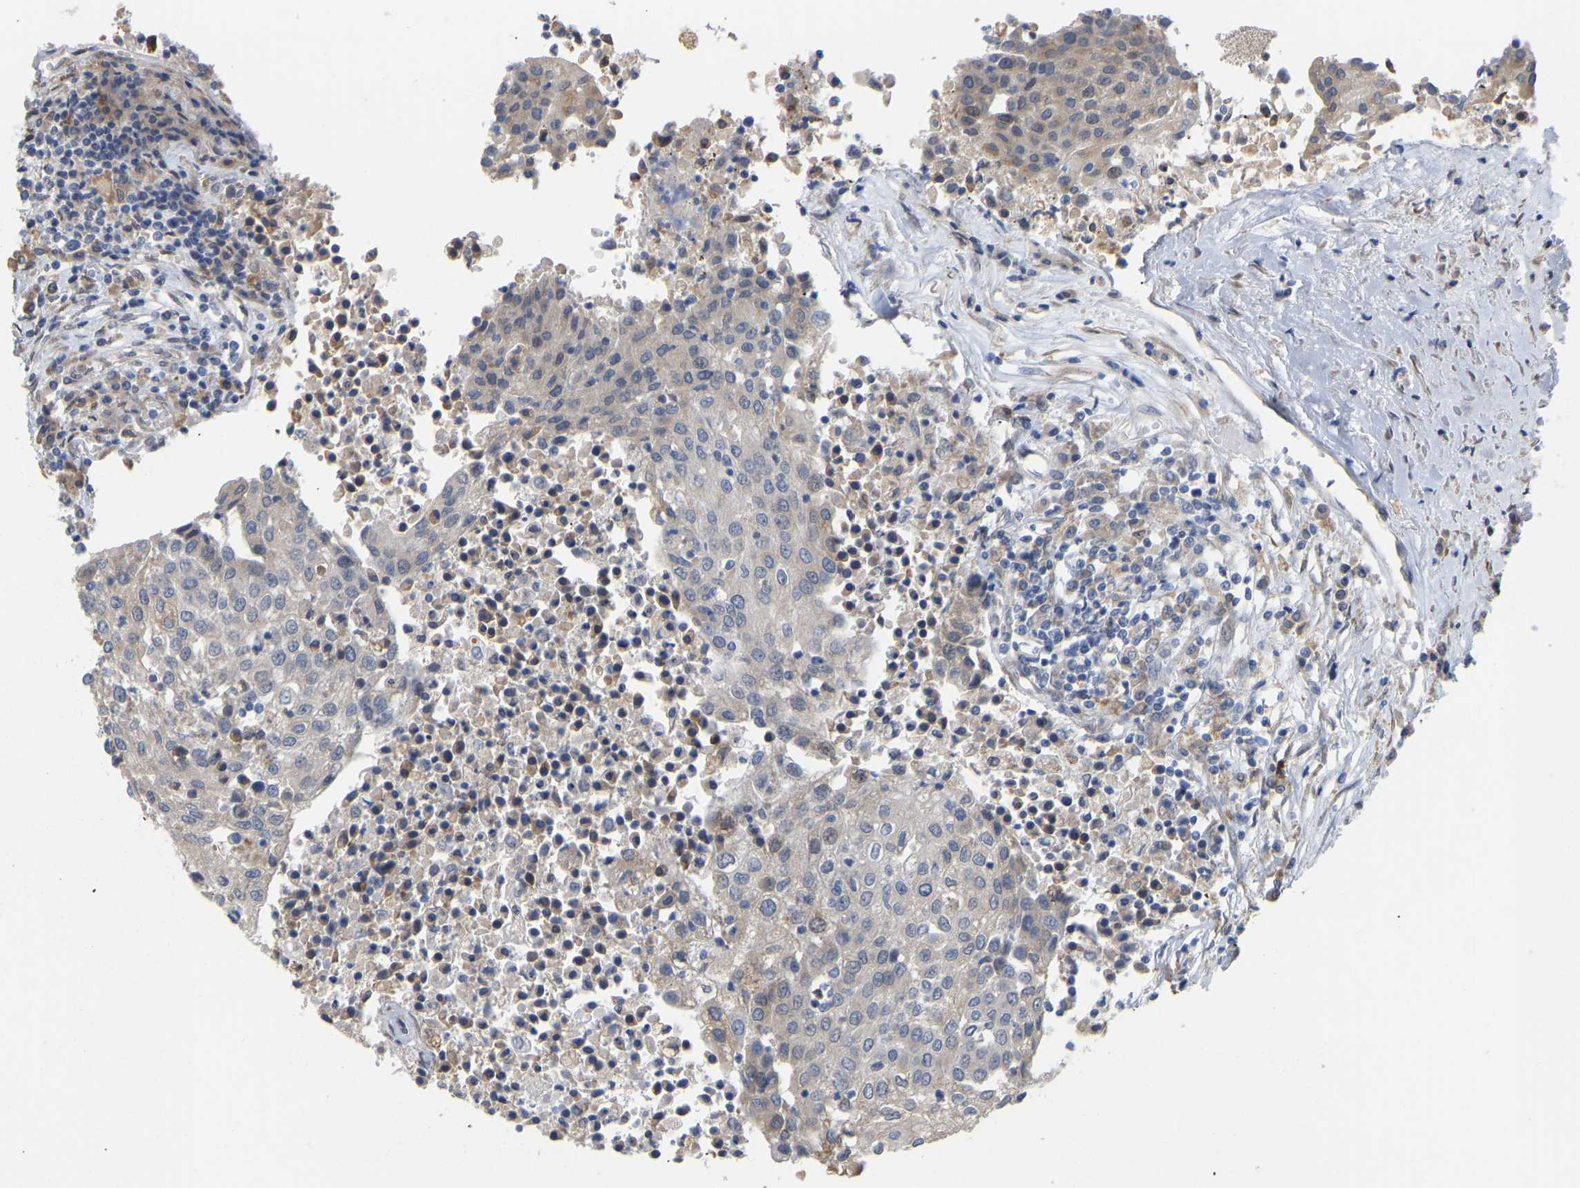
{"staining": {"intensity": "moderate", "quantity": "<25%", "location": "cytoplasmic/membranous"}, "tissue": "urothelial cancer", "cell_type": "Tumor cells", "image_type": "cancer", "snomed": [{"axis": "morphology", "description": "Urothelial carcinoma, High grade"}, {"axis": "topography", "description": "Urinary bladder"}], "caption": "The micrograph displays a brown stain indicating the presence of a protein in the cytoplasmic/membranous of tumor cells in urothelial cancer. The staining was performed using DAB to visualize the protein expression in brown, while the nuclei were stained in blue with hematoxylin (Magnification: 20x).", "gene": "BEND3", "patient": {"sex": "female", "age": 85}}